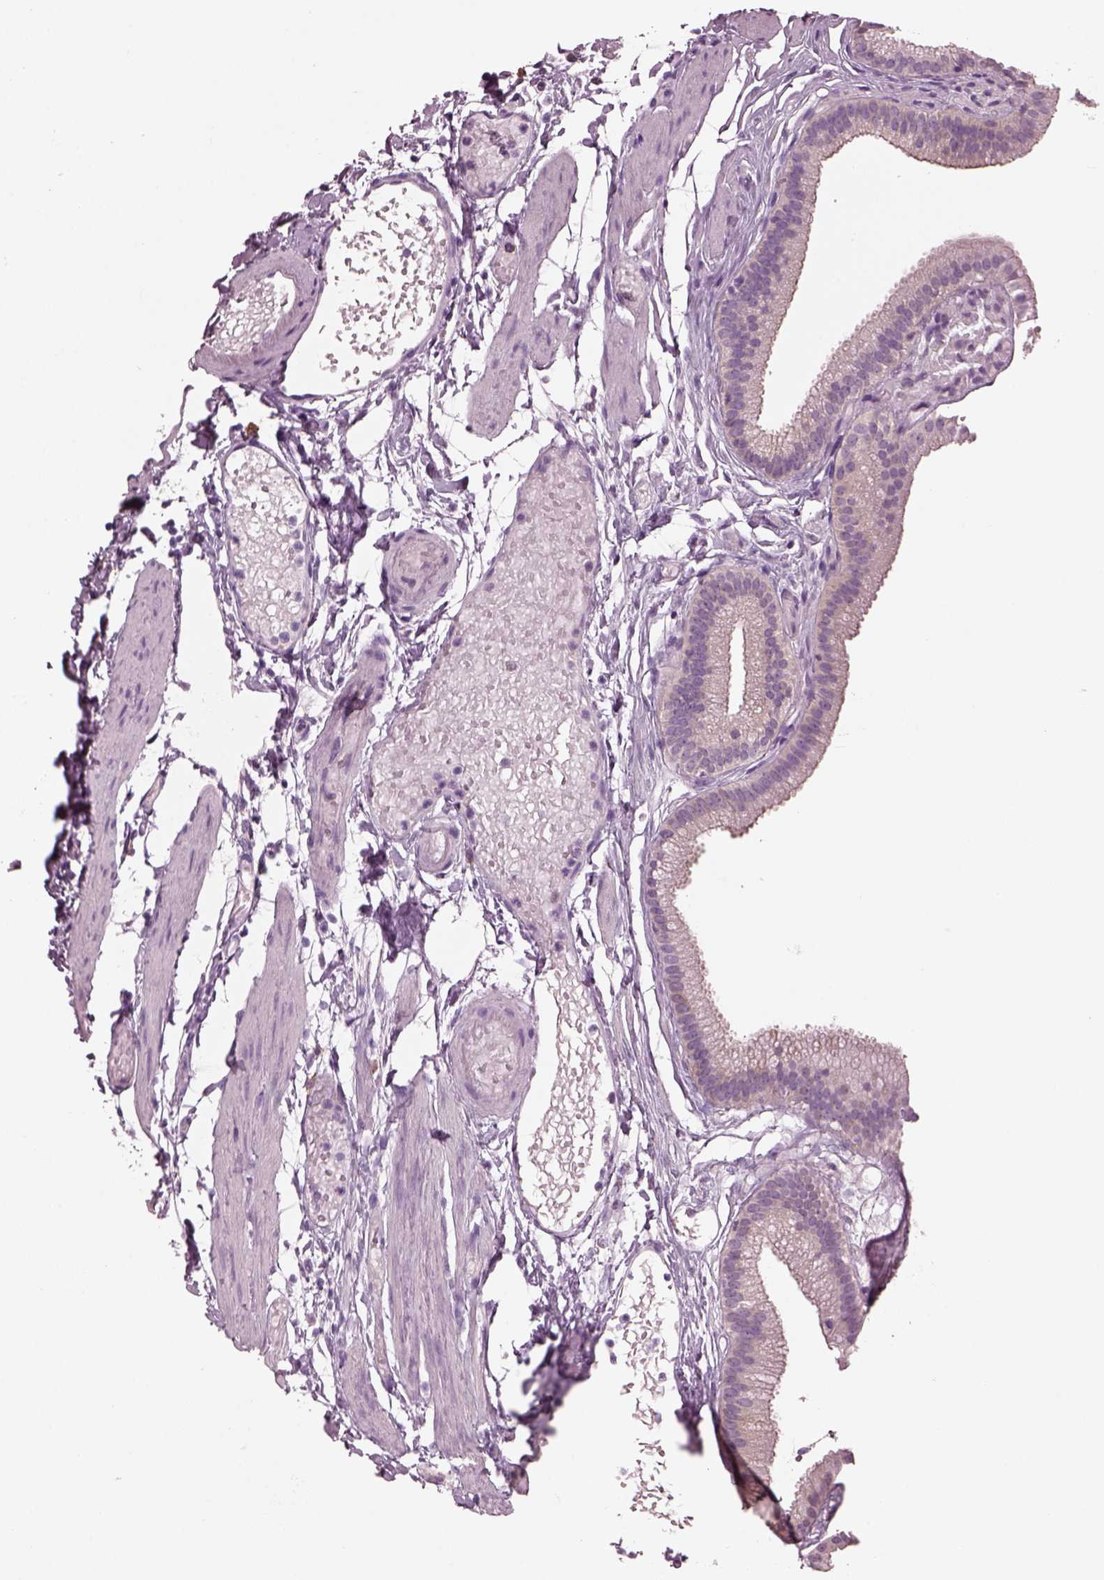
{"staining": {"intensity": "negative", "quantity": "none", "location": "none"}, "tissue": "gallbladder", "cell_type": "Glandular cells", "image_type": "normal", "snomed": [{"axis": "morphology", "description": "Normal tissue, NOS"}, {"axis": "topography", "description": "Gallbladder"}], "caption": "Unremarkable gallbladder was stained to show a protein in brown. There is no significant staining in glandular cells.", "gene": "SHTN1", "patient": {"sex": "female", "age": 45}}